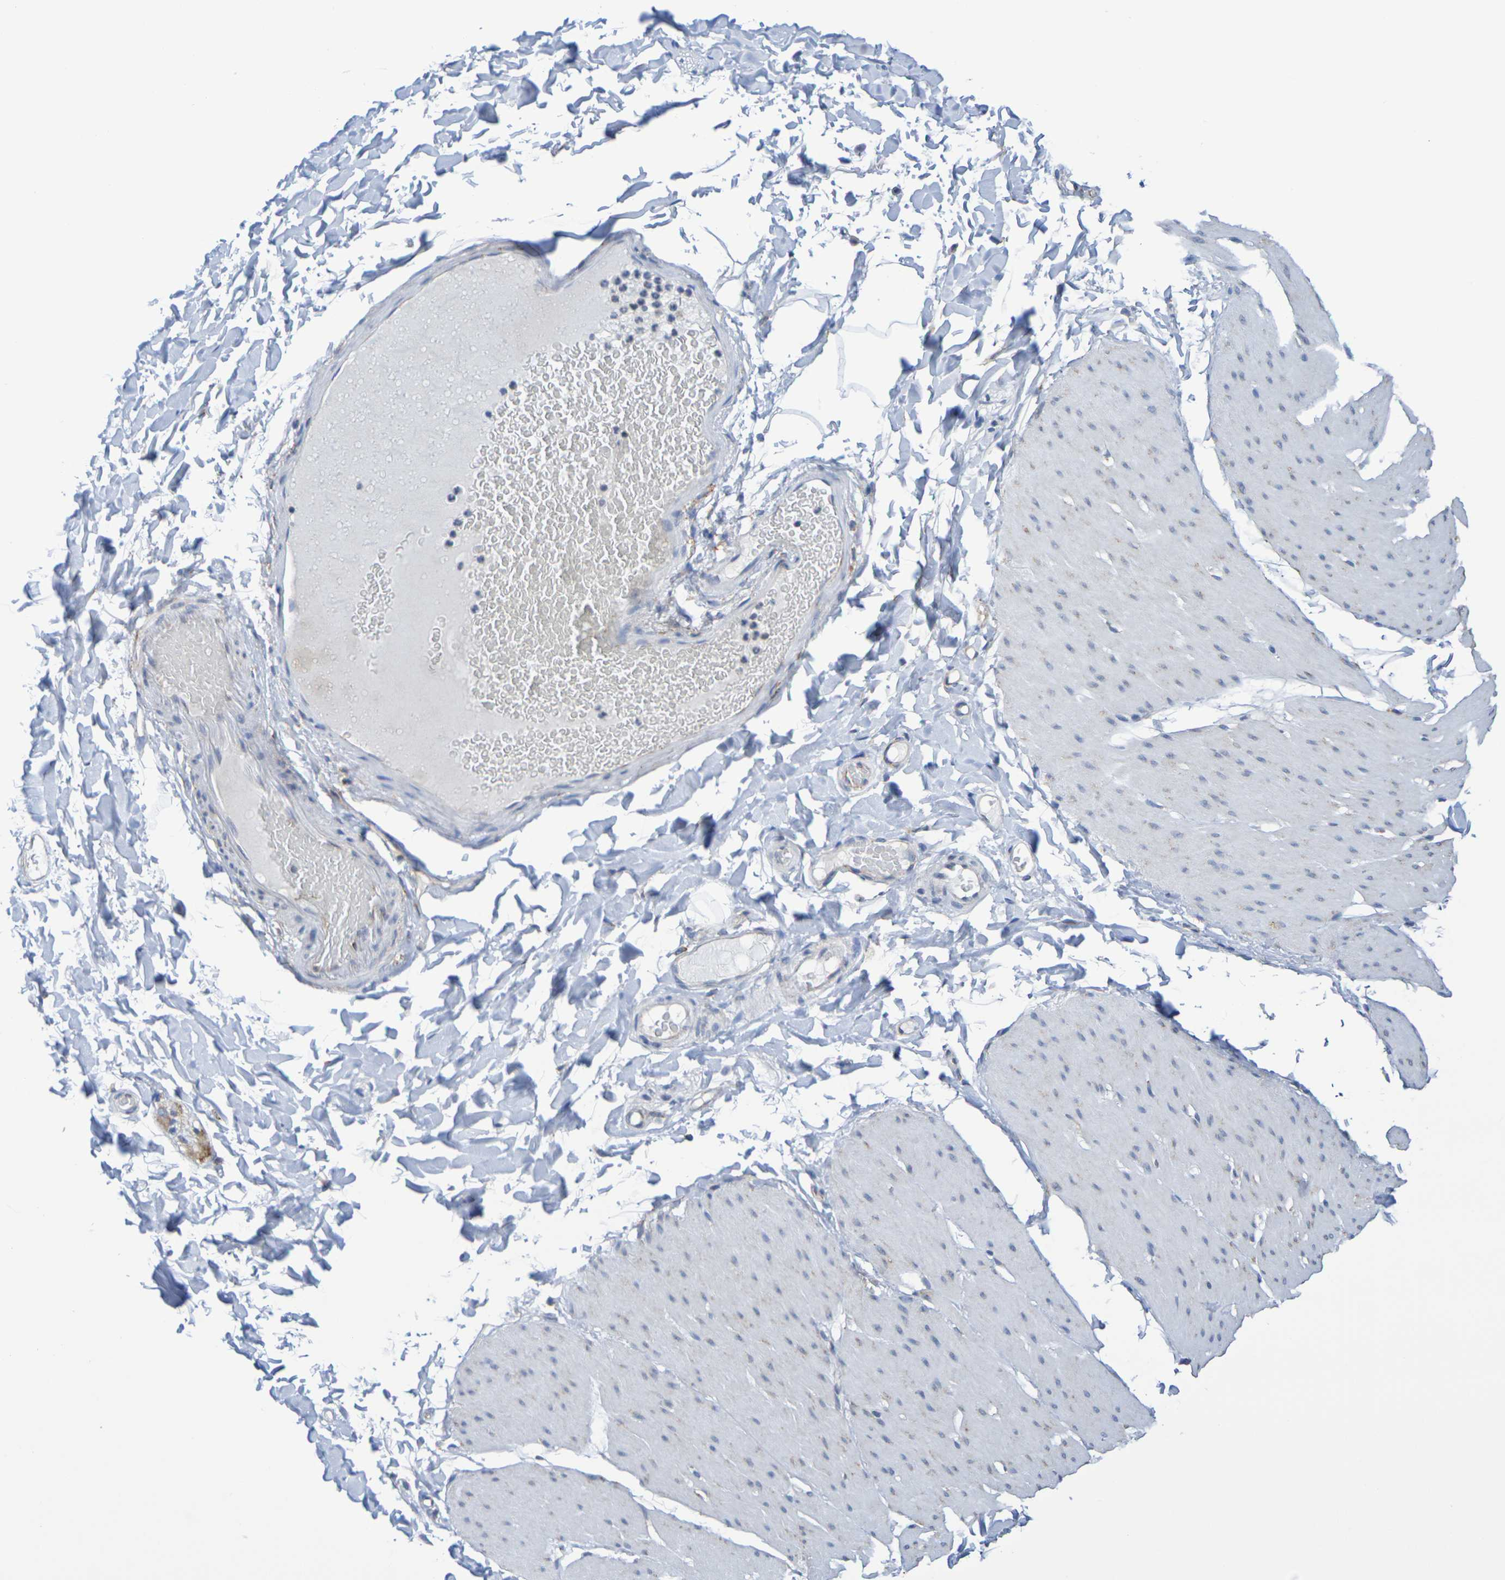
{"staining": {"intensity": "weak", "quantity": "<25%", "location": "cytoplasmic/membranous"}, "tissue": "smooth muscle", "cell_type": "Smooth muscle cells", "image_type": "normal", "snomed": [{"axis": "morphology", "description": "Normal tissue, NOS"}, {"axis": "topography", "description": "Smooth muscle"}, {"axis": "topography", "description": "Colon"}], "caption": "An immunohistochemistry (IHC) micrograph of unremarkable smooth muscle is shown. There is no staining in smooth muscle cells of smooth muscle.", "gene": "CHRNB1", "patient": {"sex": "male", "age": 67}}